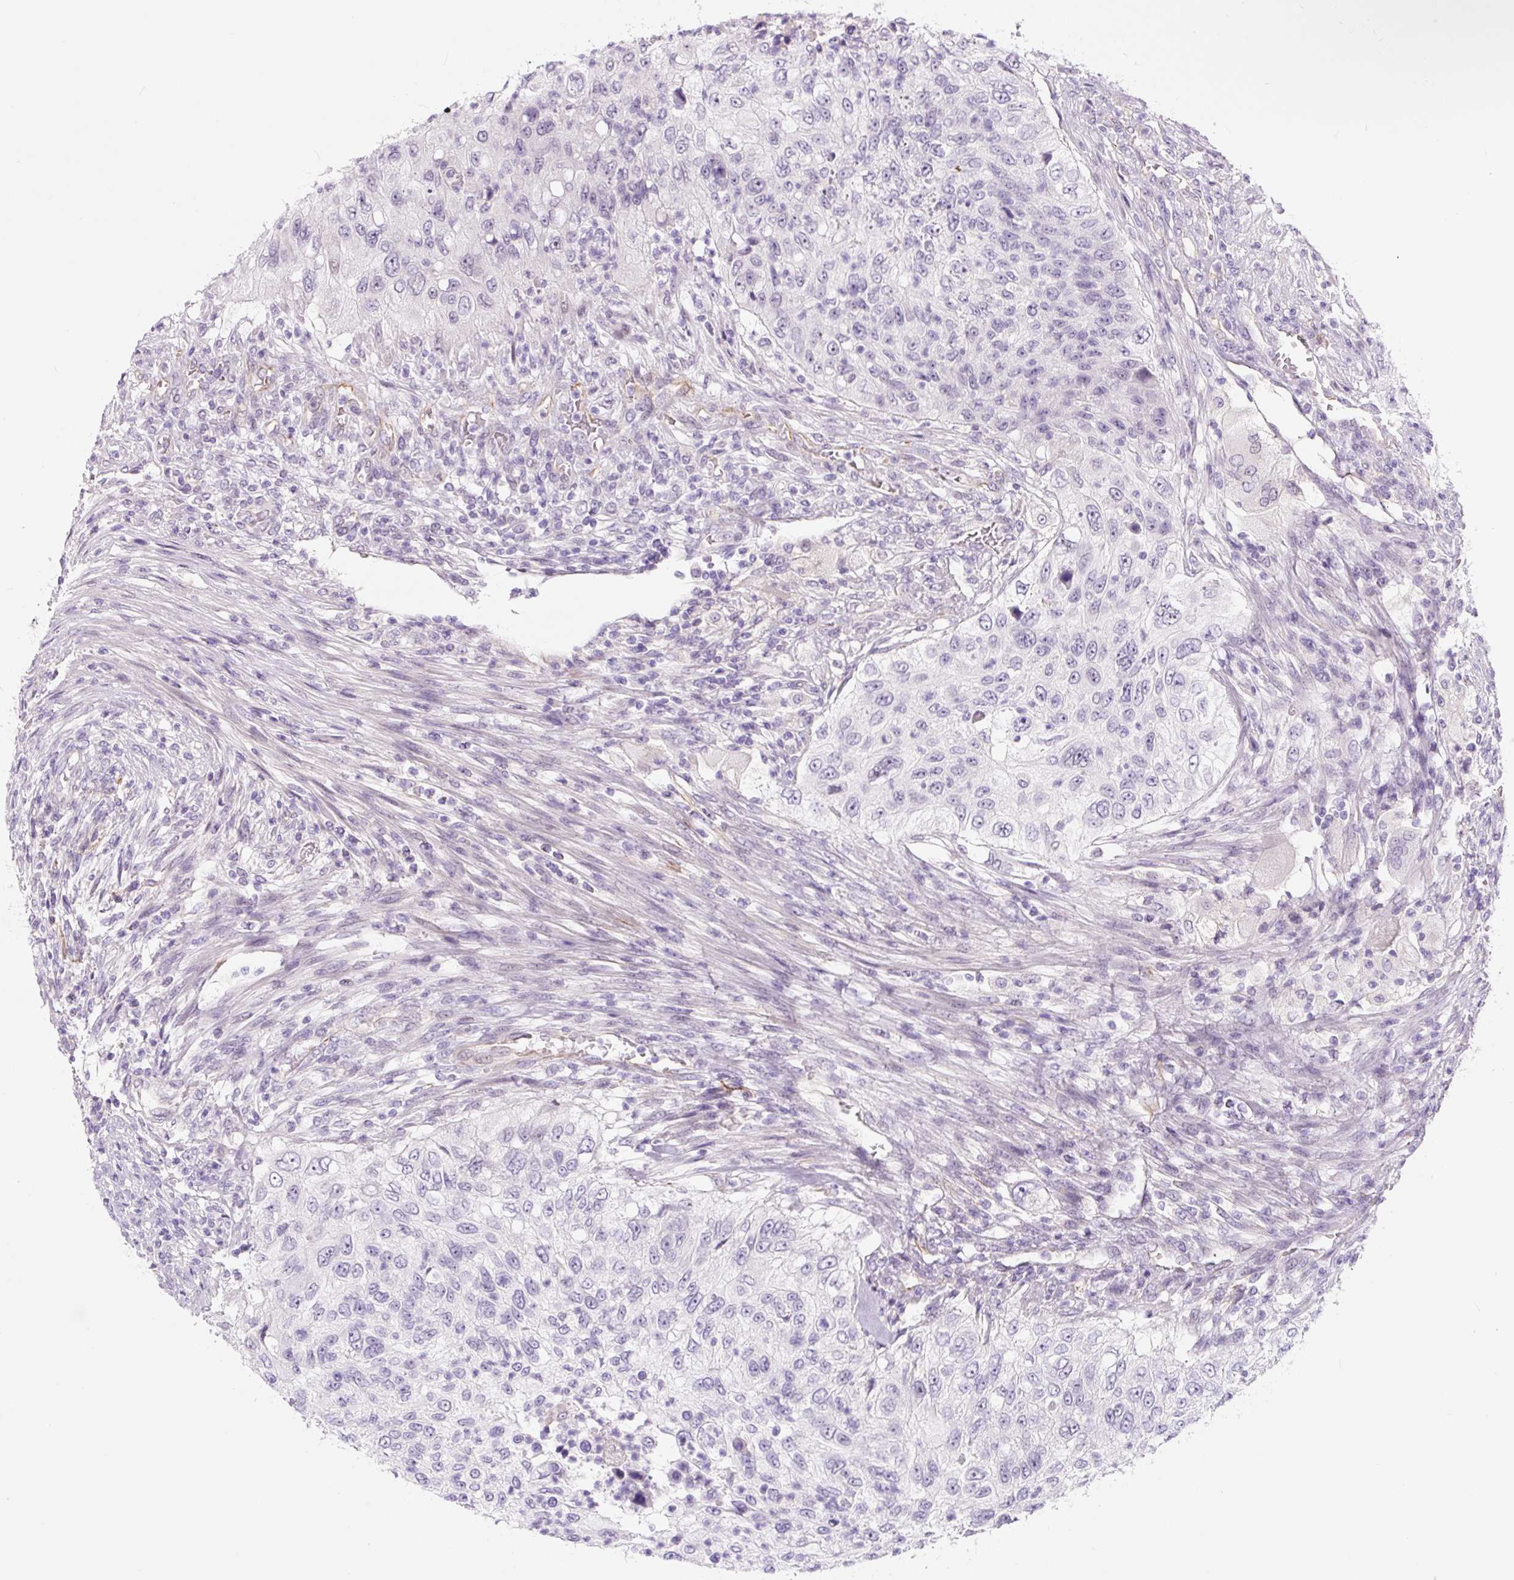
{"staining": {"intensity": "negative", "quantity": "none", "location": "none"}, "tissue": "urothelial cancer", "cell_type": "Tumor cells", "image_type": "cancer", "snomed": [{"axis": "morphology", "description": "Urothelial carcinoma, High grade"}, {"axis": "topography", "description": "Urinary bladder"}], "caption": "Image shows no significant protein expression in tumor cells of high-grade urothelial carcinoma. (Immunohistochemistry (ihc), brightfield microscopy, high magnification).", "gene": "CCL25", "patient": {"sex": "female", "age": 60}}